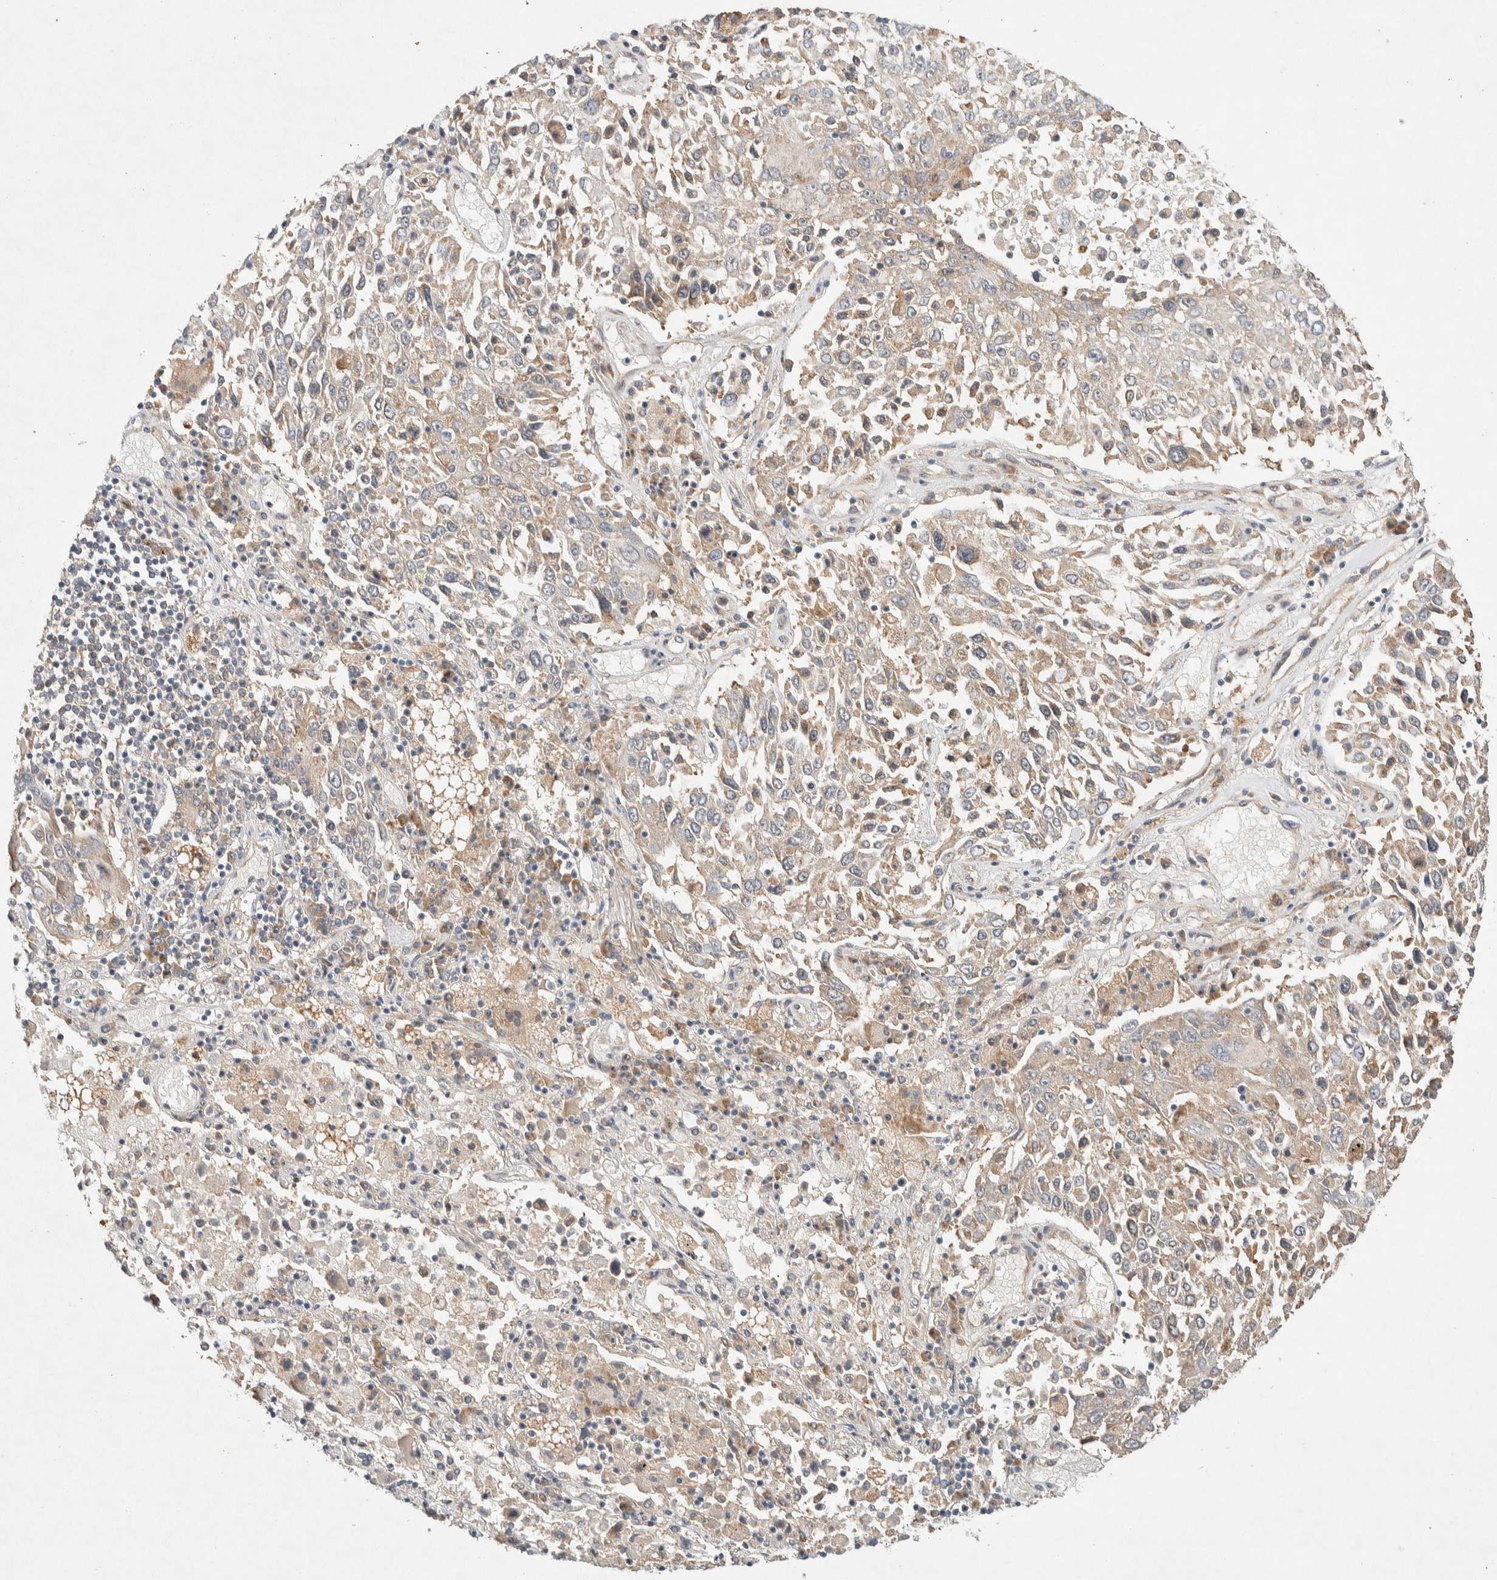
{"staining": {"intensity": "weak", "quantity": "25%-75%", "location": "cytoplasmic/membranous"}, "tissue": "lung cancer", "cell_type": "Tumor cells", "image_type": "cancer", "snomed": [{"axis": "morphology", "description": "Squamous cell carcinoma, NOS"}, {"axis": "topography", "description": "Lung"}], "caption": "A photomicrograph of human lung cancer (squamous cell carcinoma) stained for a protein demonstrates weak cytoplasmic/membranous brown staining in tumor cells.", "gene": "PXK", "patient": {"sex": "male", "age": 65}}